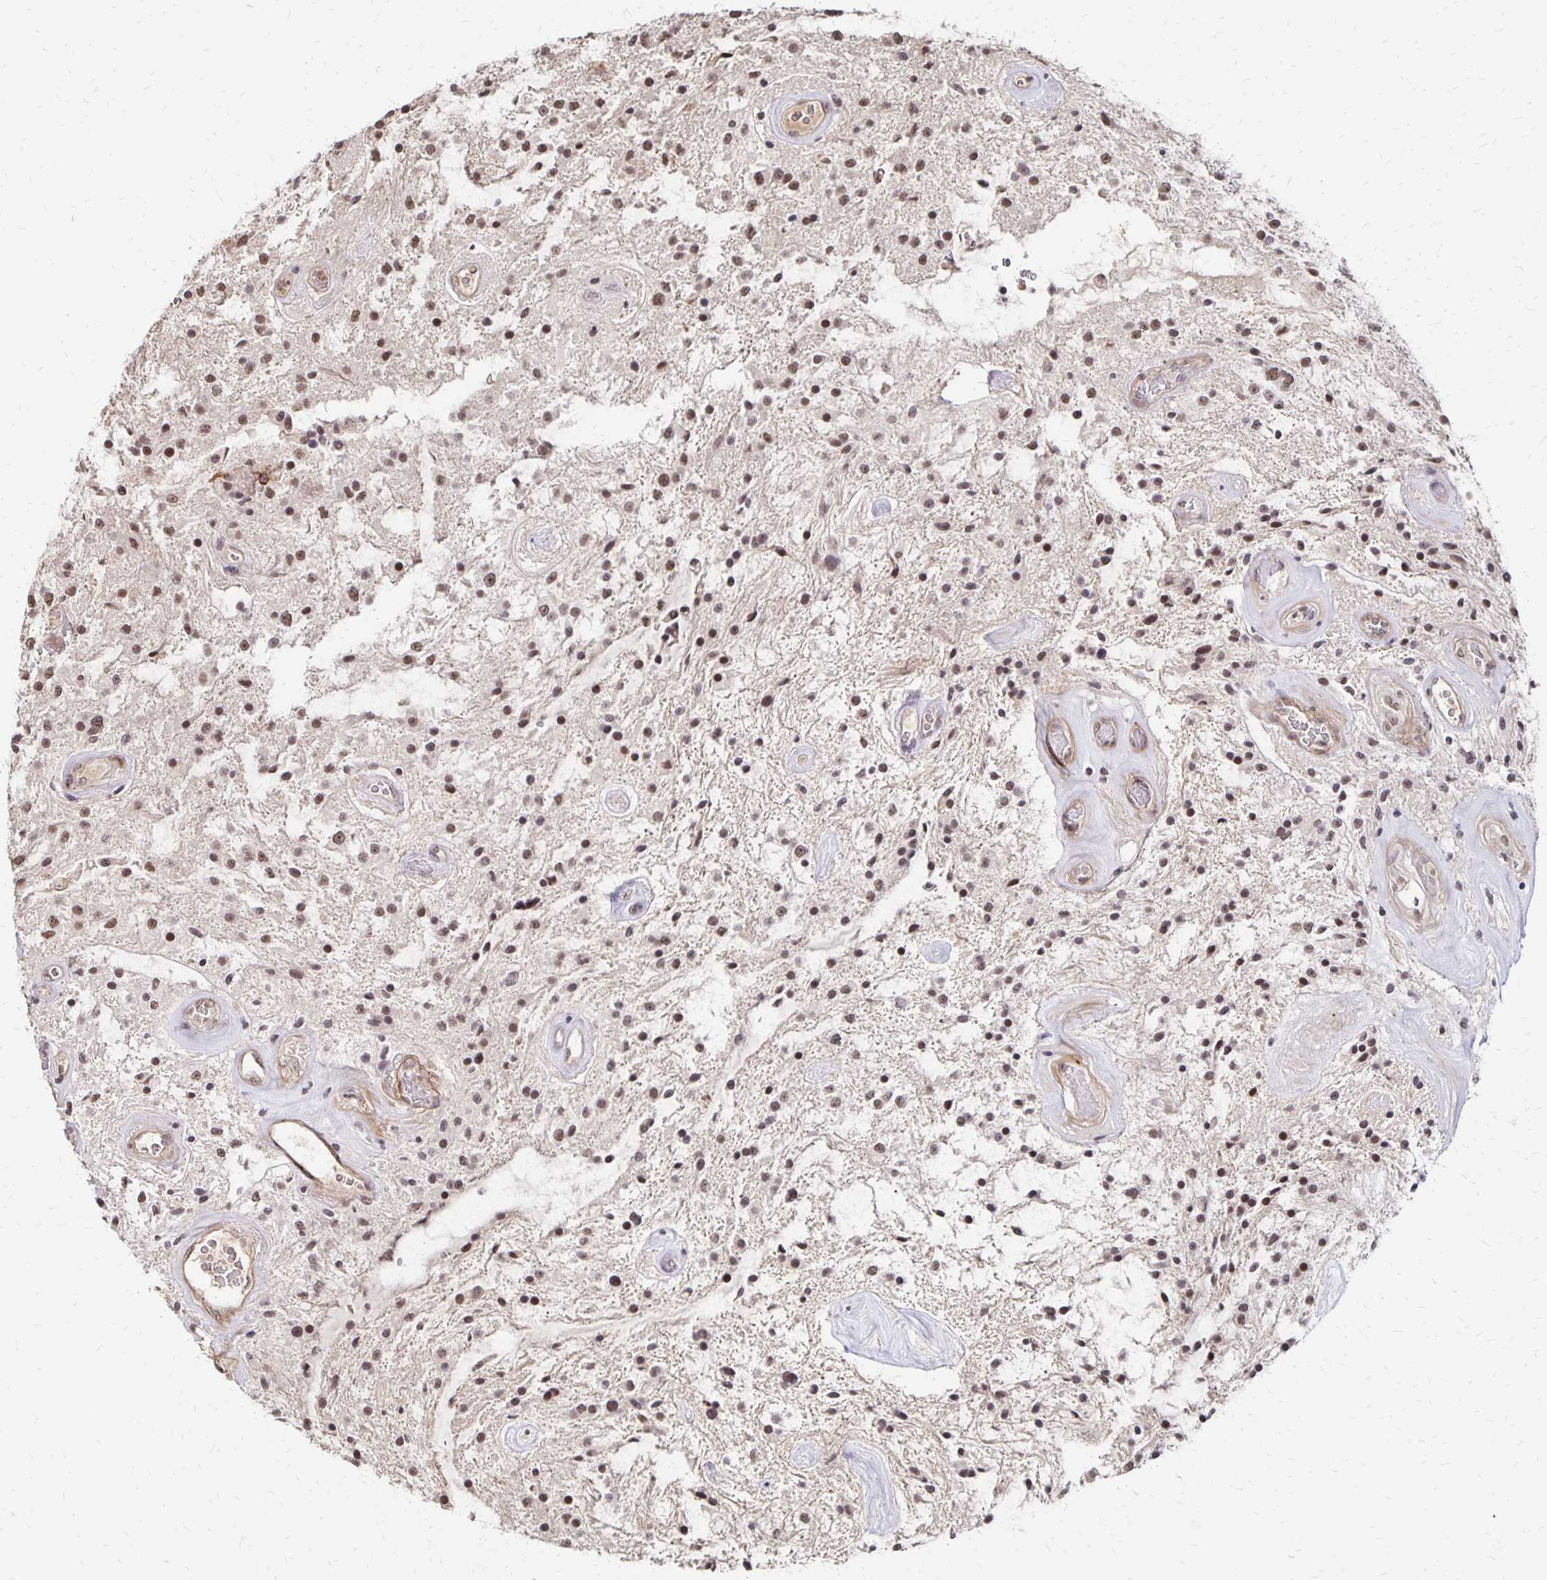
{"staining": {"intensity": "moderate", "quantity": ">75%", "location": "nuclear"}, "tissue": "glioma", "cell_type": "Tumor cells", "image_type": "cancer", "snomed": [{"axis": "morphology", "description": "Glioma, malignant, Low grade"}, {"axis": "topography", "description": "Cerebellum"}], "caption": "The micrograph demonstrates staining of malignant glioma (low-grade), revealing moderate nuclear protein staining (brown color) within tumor cells.", "gene": "CLASRP", "patient": {"sex": "female", "age": 14}}